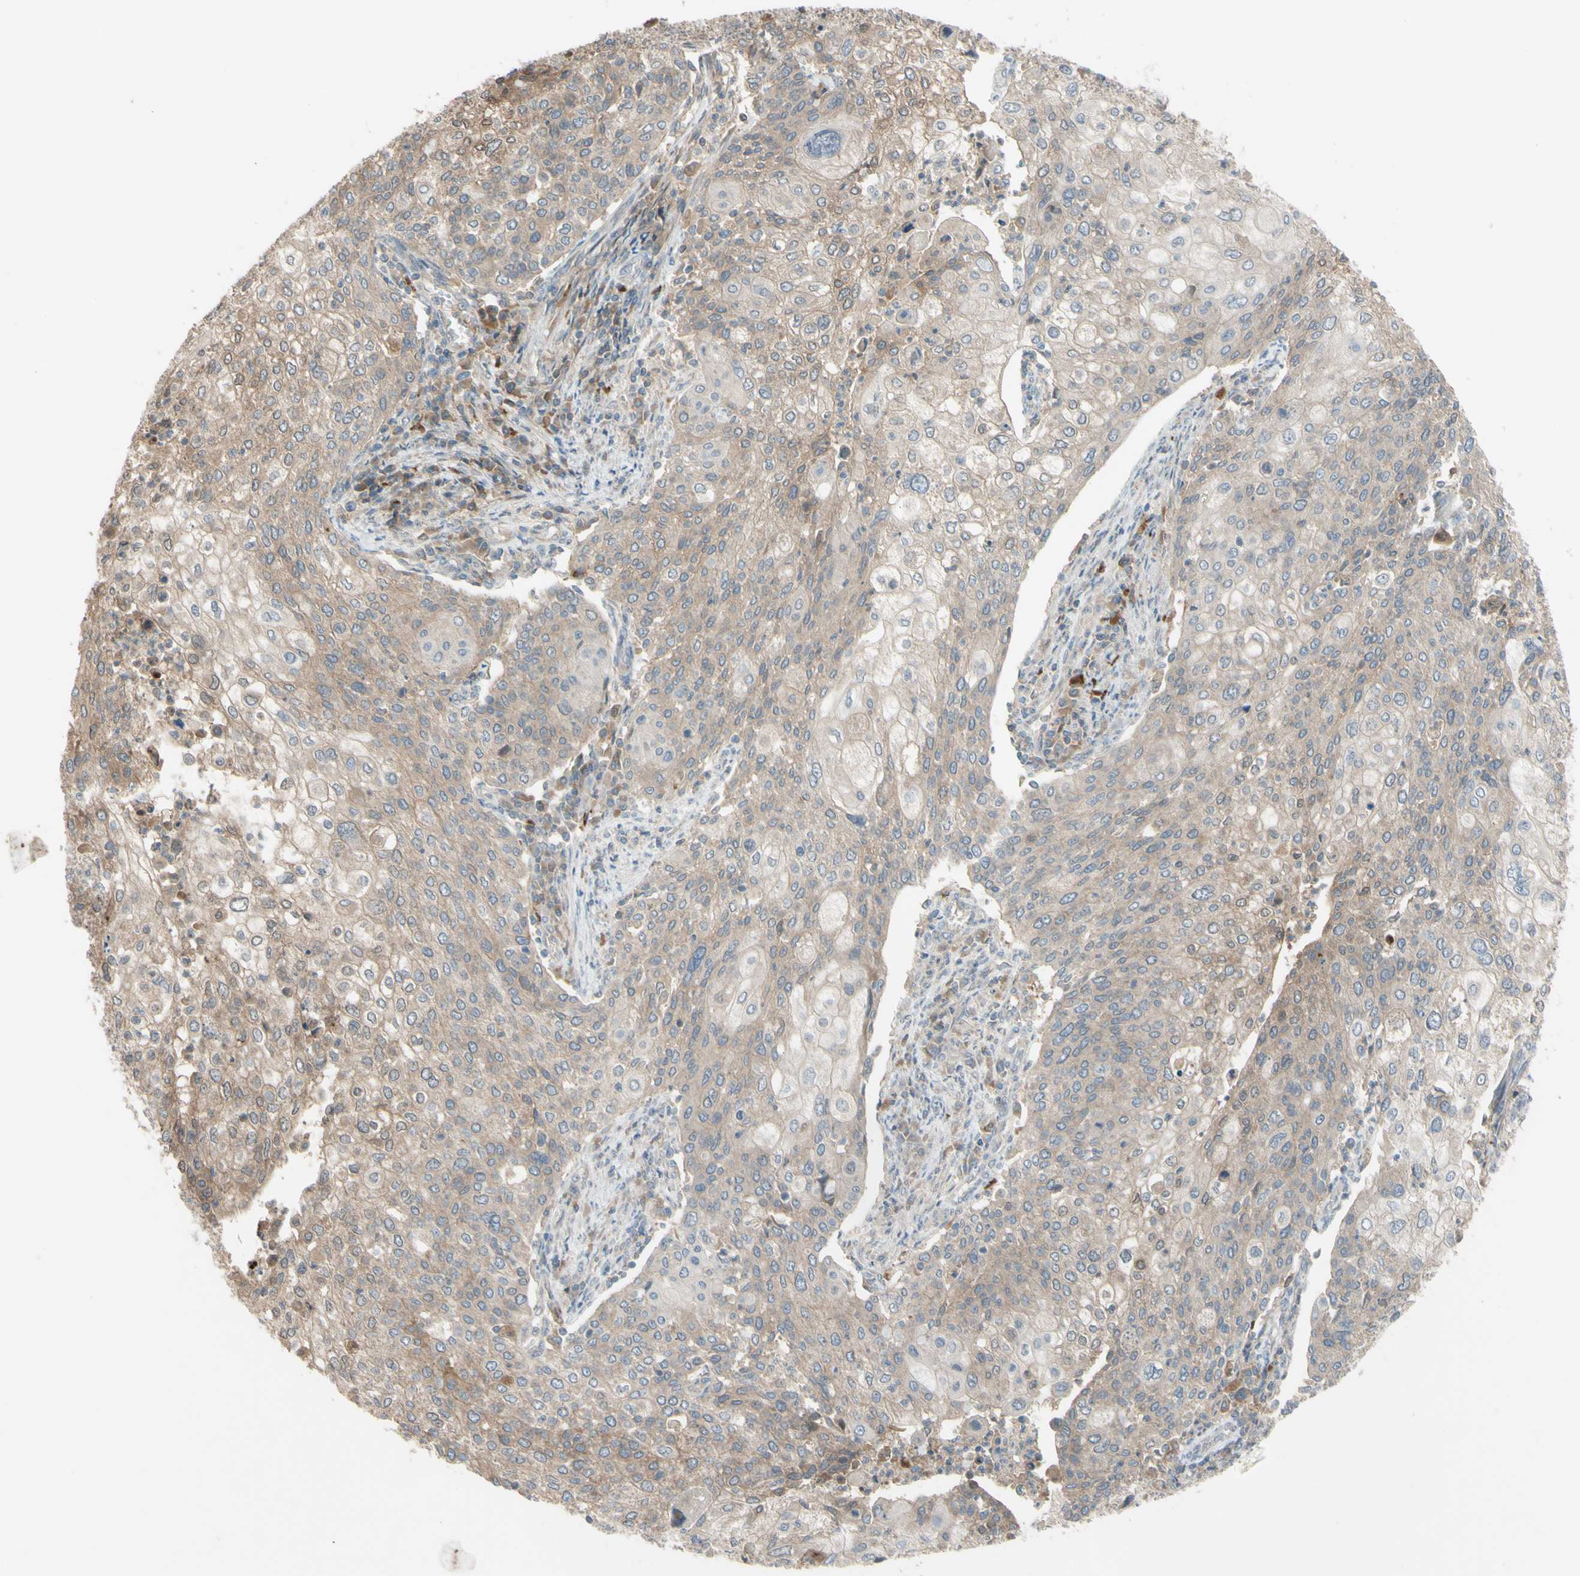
{"staining": {"intensity": "weak", "quantity": ">75%", "location": "cytoplasmic/membranous"}, "tissue": "cervical cancer", "cell_type": "Tumor cells", "image_type": "cancer", "snomed": [{"axis": "morphology", "description": "Squamous cell carcinoma, NOS"}, {"axis": "topography", "description": "Cervix"}], "caption": "Immunohistochemical staining of cervical squamous cell carcinoma displays low levels of weak cytoplasmic/membranous protein positivity in approximately >75% of tumor cells. (IHC, brightfield microscopy, high magnification).", "gene": "AFP", "patient": {"sex": "female", "age": 40}}